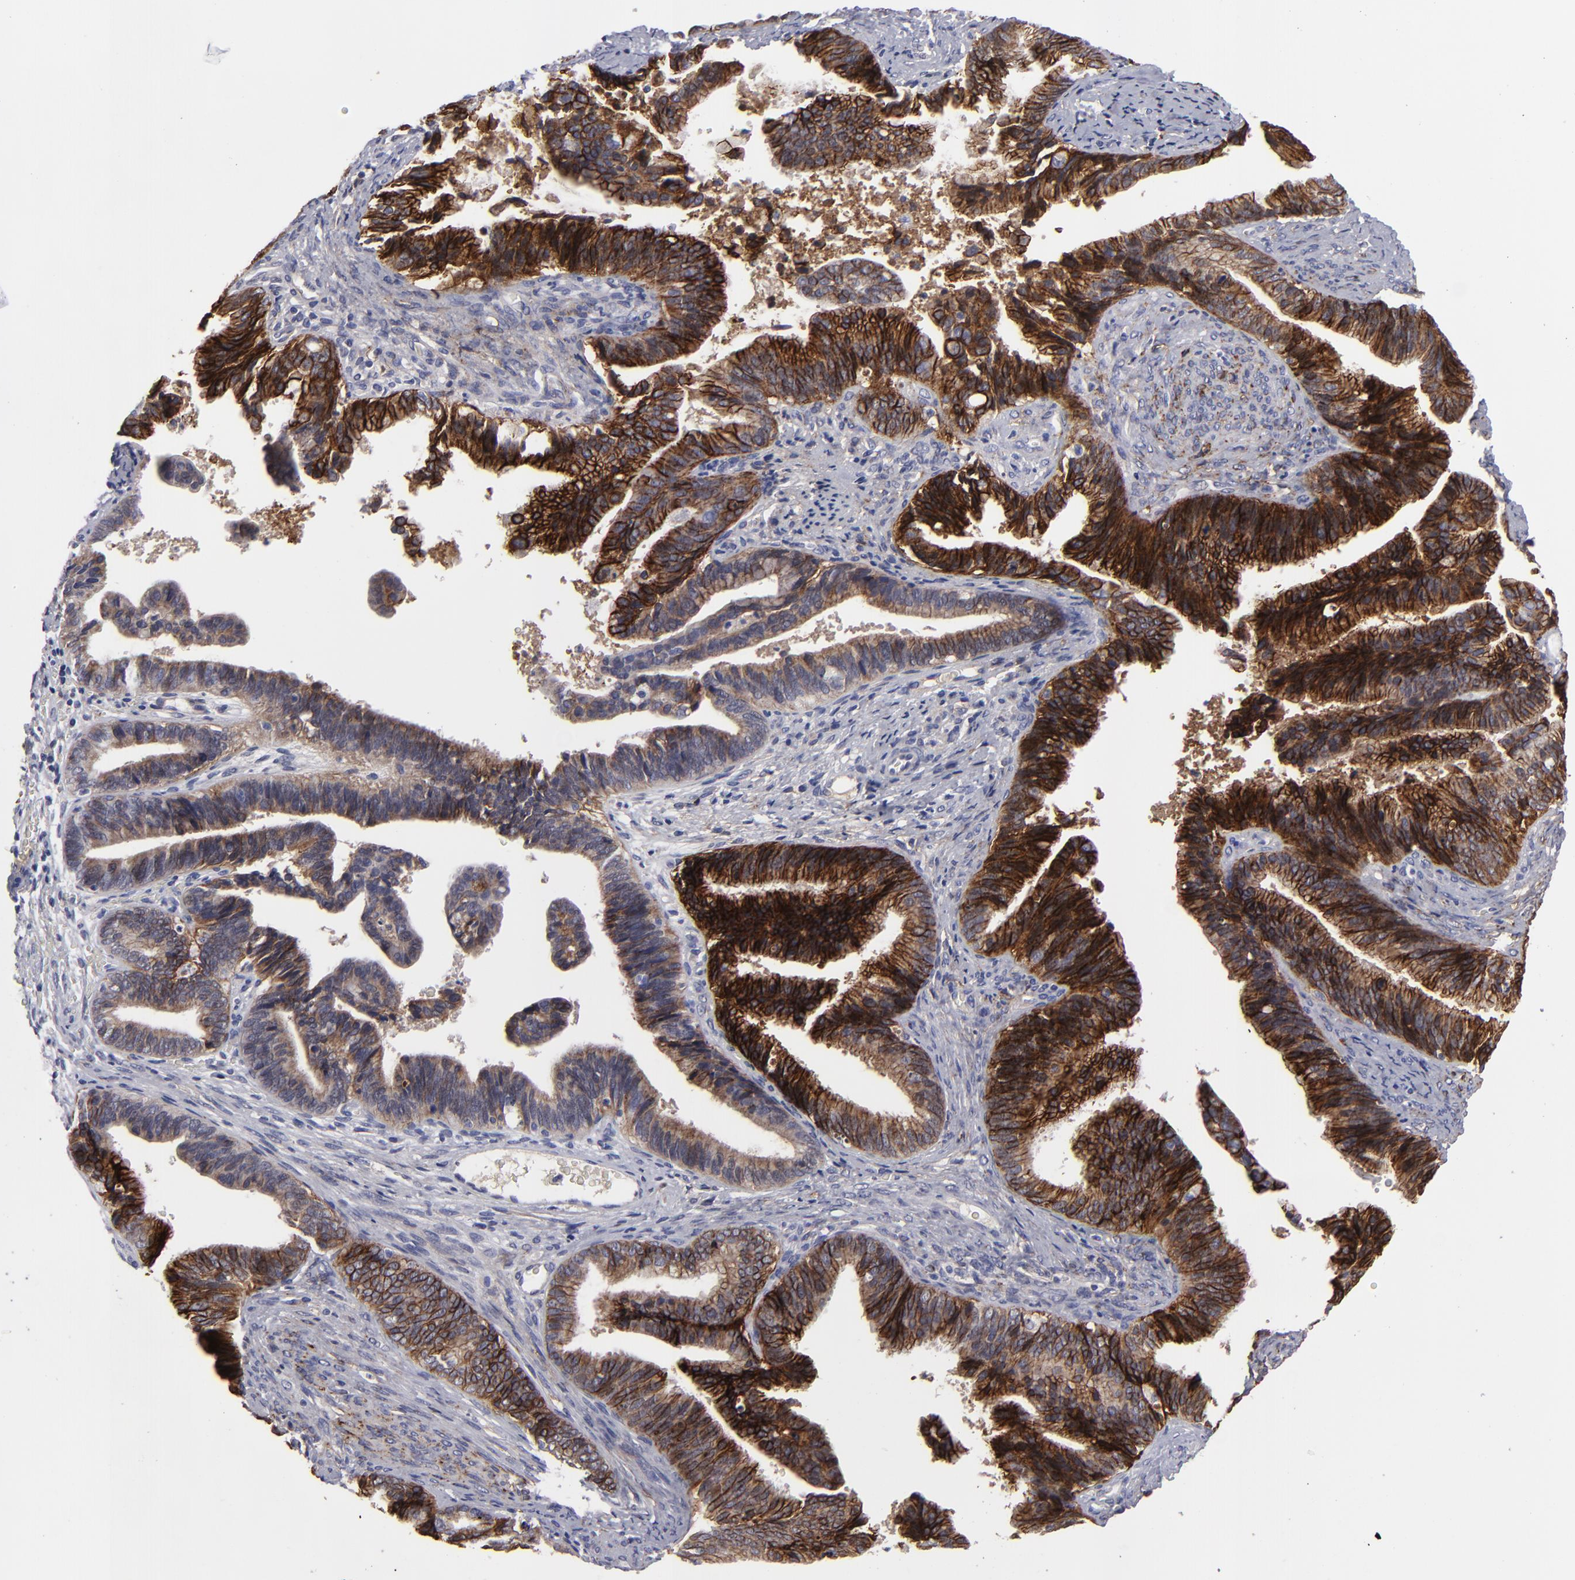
{"staining": {"intensity": "moderate", "quantity": "25%-75%", "location": "cytoplasmic/membranous"}, "tissue": "cervical cancer", "cell_type": "Tumor cells", "image_type": "cancer", "snomed": [{"axis": "morphology", "description": "Adenocarcinoma, NOS"}, {"axis": "topography", "description": "Cervix"}], "caption": "This is an image of immunohistochemistry staining of cervical cancer, which shows moderate positivity in the cytoplasmic/membranous of tumor cells.", "gene": "ALCAM", "patient": {"sex": "female", "age": 47}}